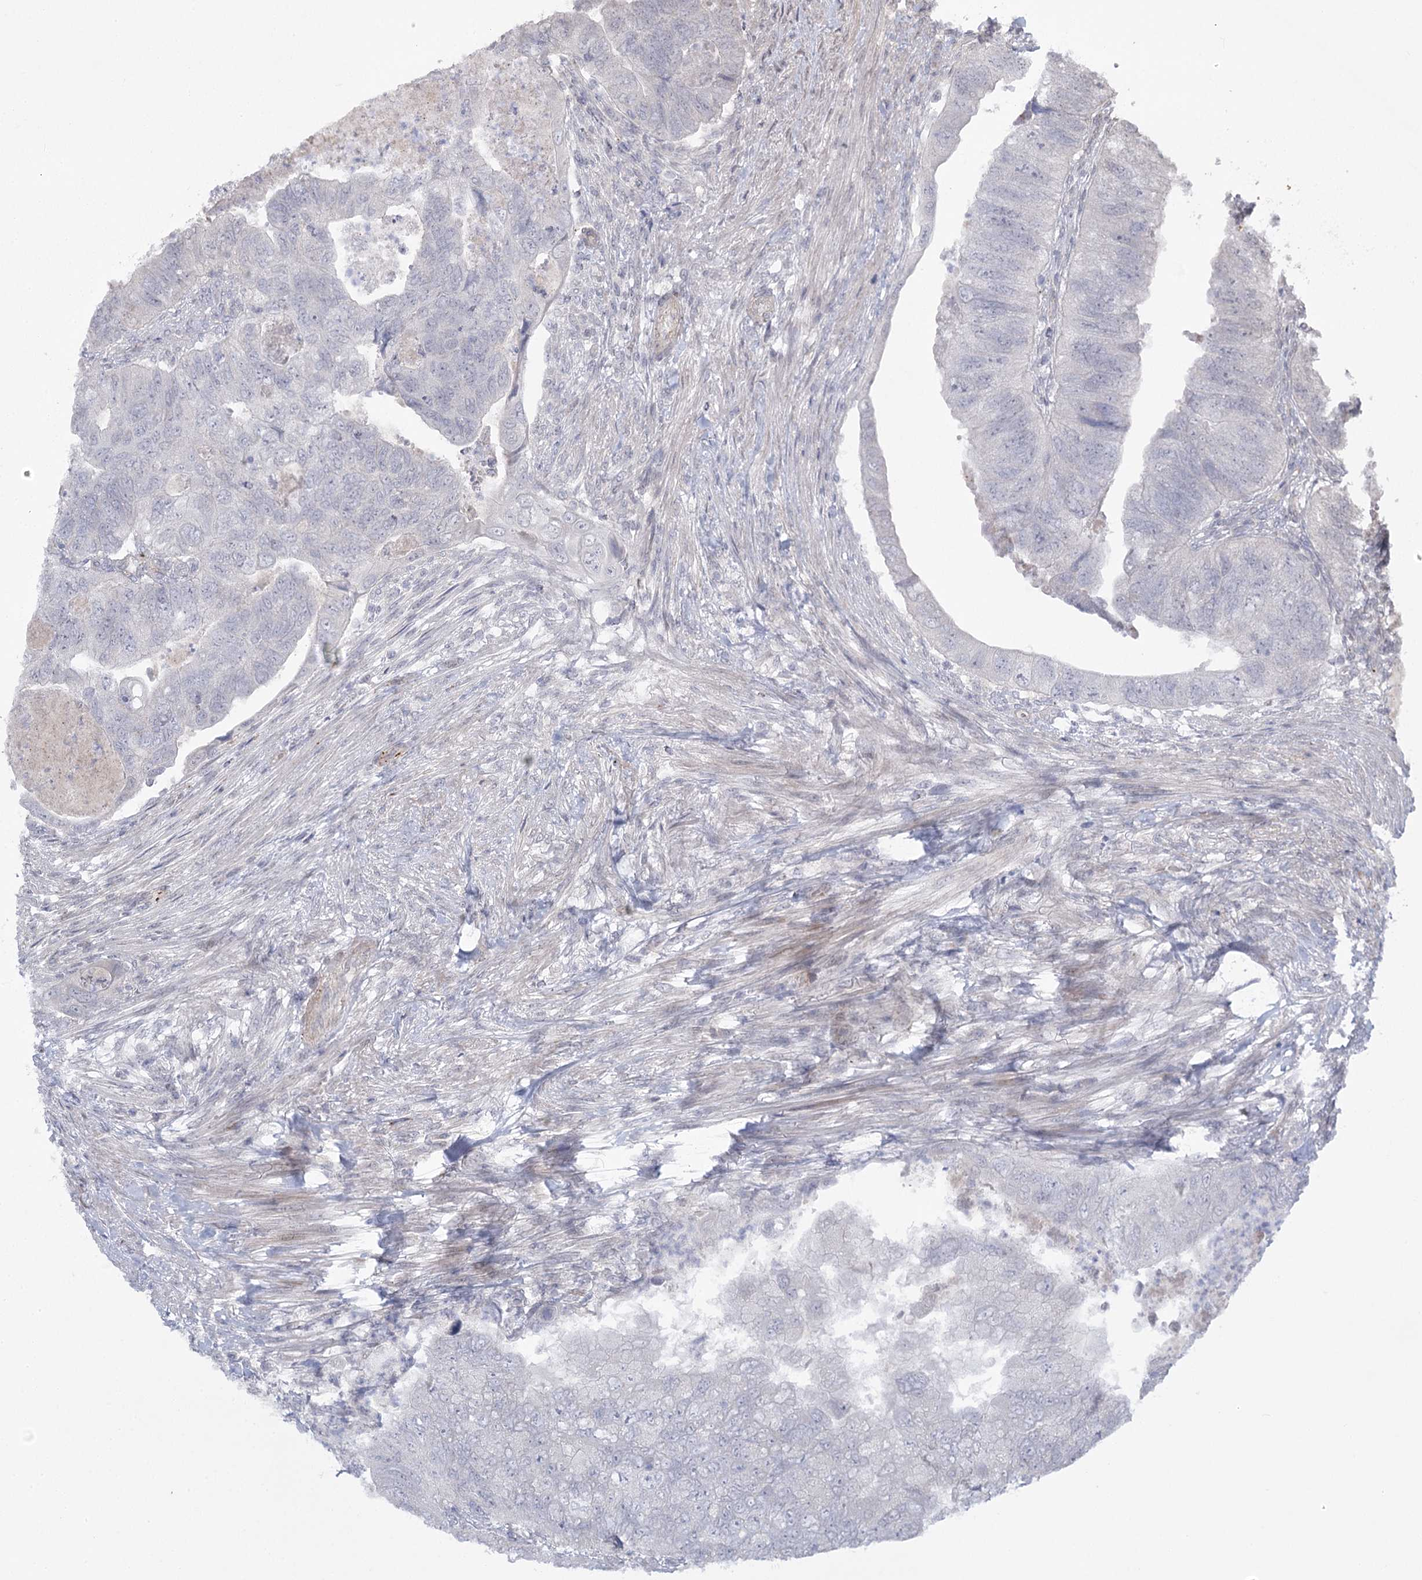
{"staining": {"intensity": "negative", "quantity": "none", "location": "none"}, "tissue": "colorectal cancer", "cell_type": "Tumor cells", "image_type": "cancer", "snomed": [{"axis": "morphology", "description": "Adenocarcinoma, NOS"}, {"axis": "topography", "description": "Rectum"}], "caption": "Immunohistochemistry (IHC) of colorectal cancer (adenocarcinoma) shows no positivity in tumor cells.", "gene": "AMTN", "patient": {"sex": "male", "age": 63}}